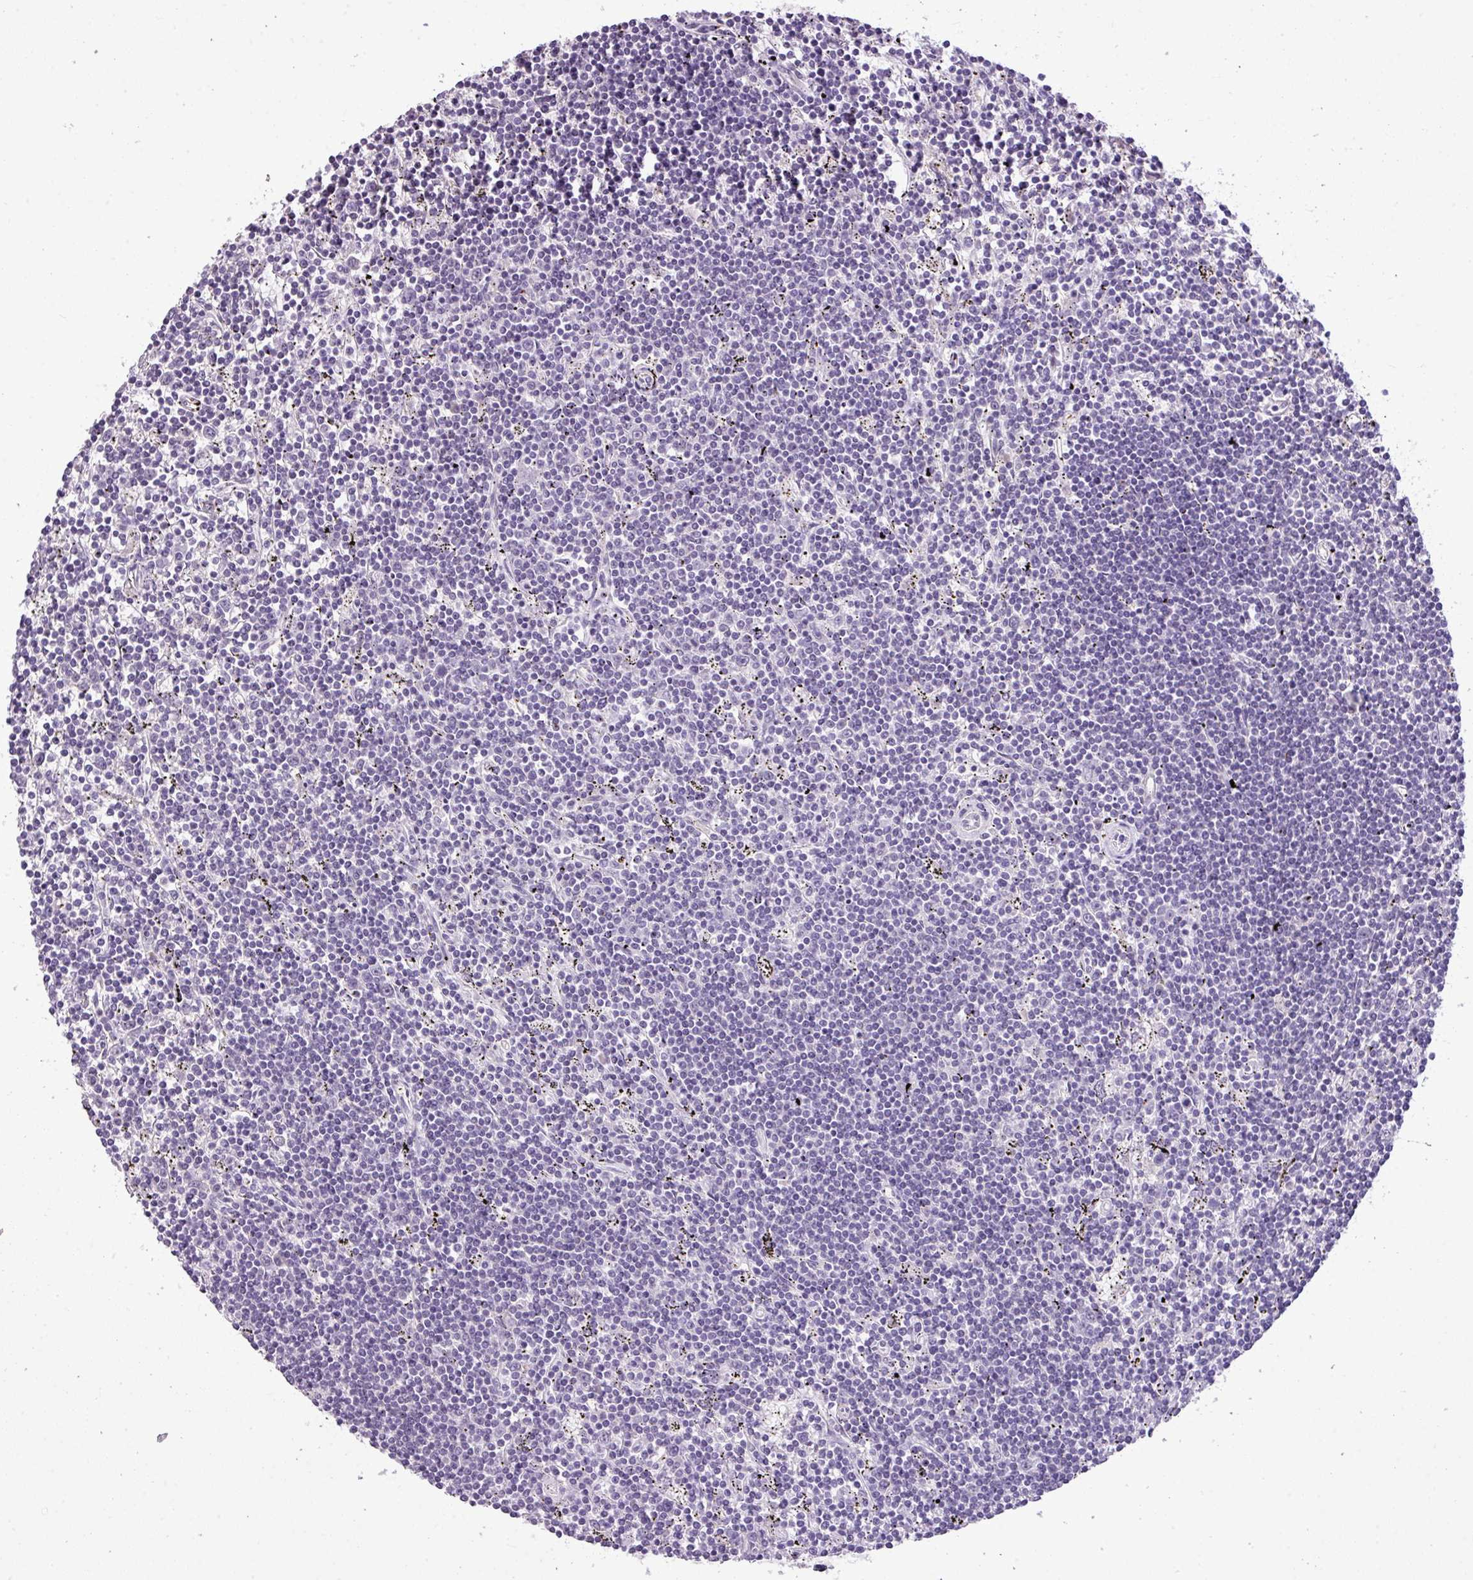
{"staining": {"intensity": "negative", "quantity": "none", "location": "none"}, "tissue": "lymphoma", "cell_type": "Tumor cells", "image_type": "cancer", "snomed": [{"axis": "morphology", "description": "Malignant lymphoma, non-Hodgkin's type, Low grade"}, {"axis": "topography", "description": "Spleen"}], "caption": "This is an immunohistochemistry micrograph of lymphoma. There is no positivity in tumor cells.", "gene": "ALDH2", "patient": {"sex": "male", "age": 76}}